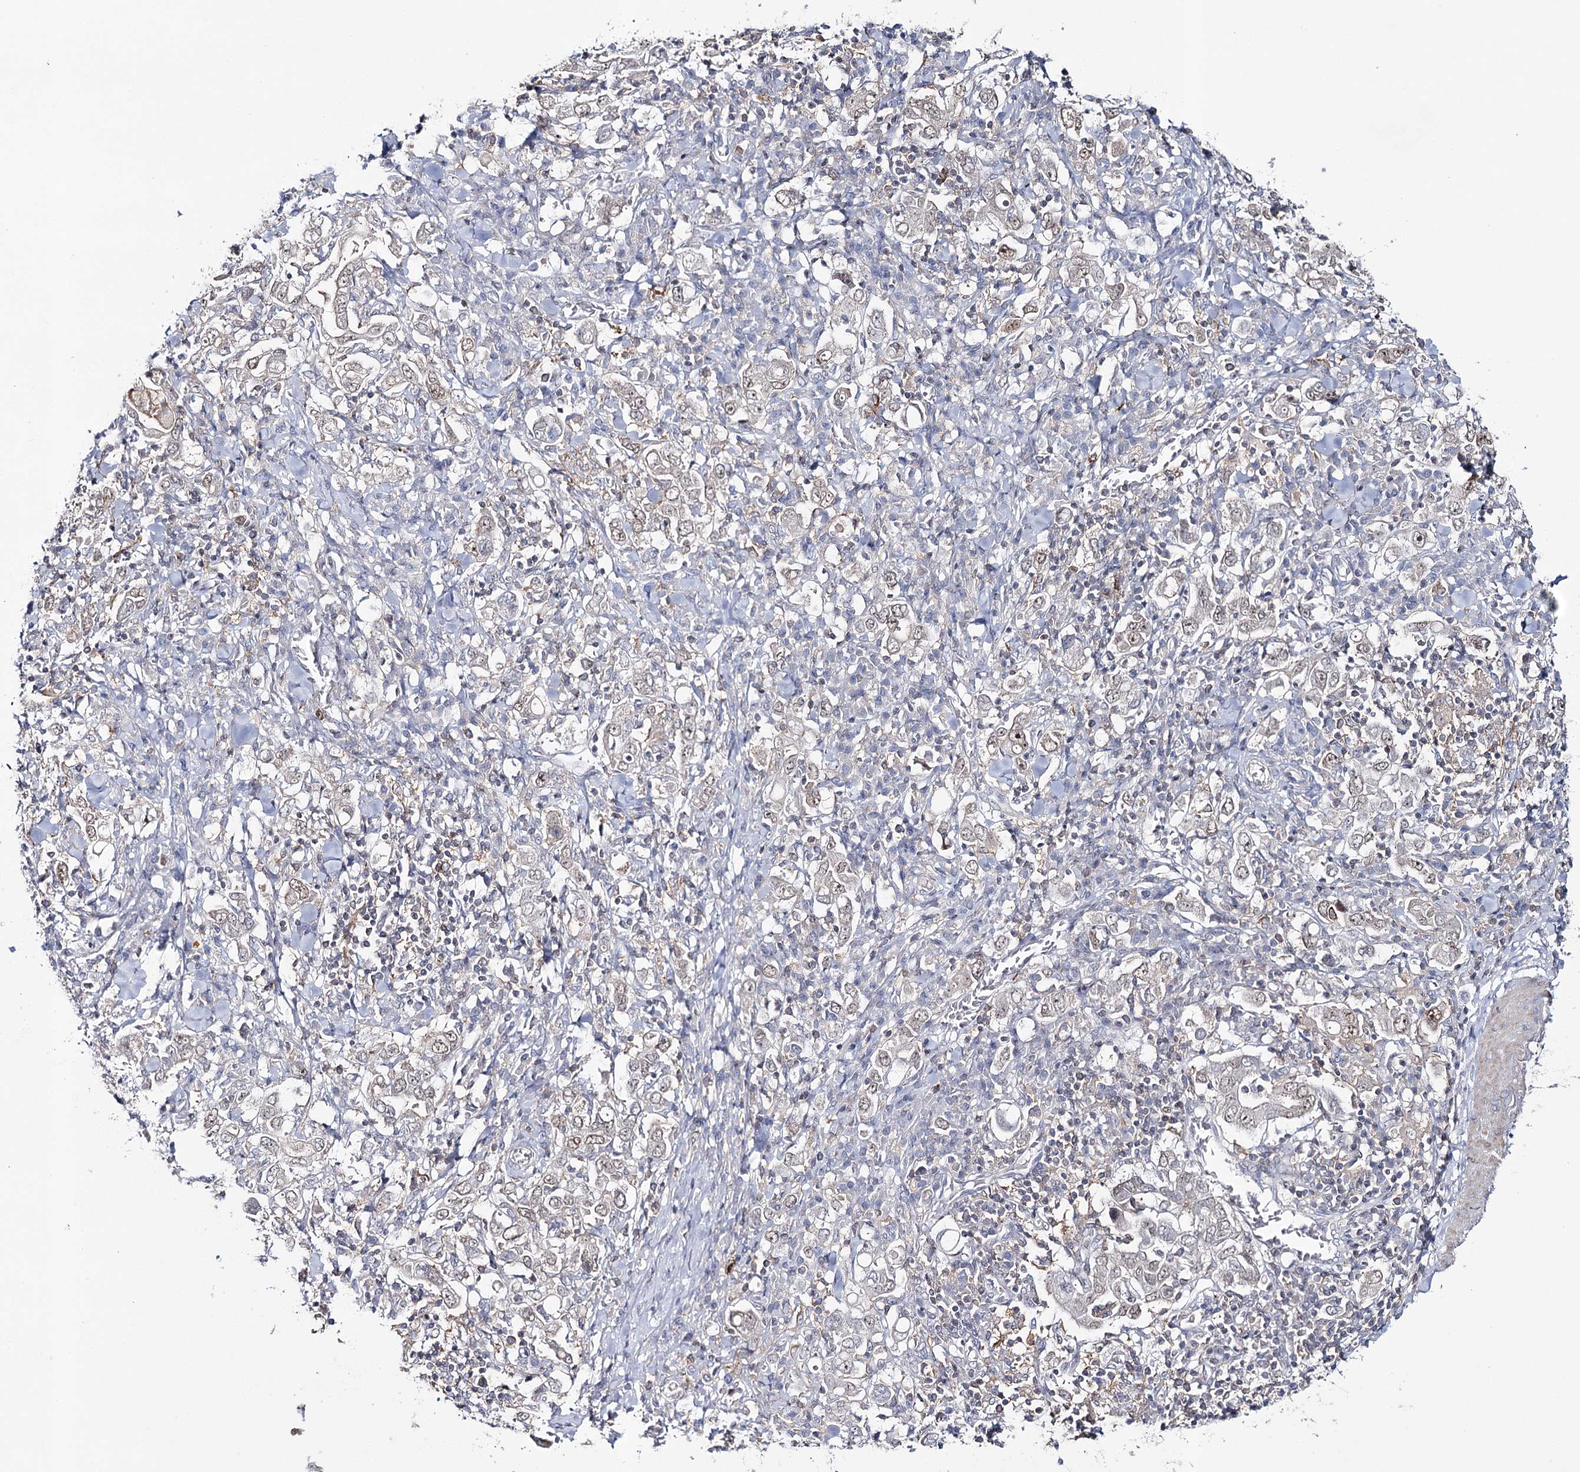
{"staining": {"intensity": "weak", "quantity": "<25%", "location": "nuclear"}, "tissue": "stomach cancer", "cell_type": "Tumor cells", "image_type": "cancer", "snomed": [{"axis": "morphology", "description": "Adenocarcinoma, NOS"}, {"axis": "topography", "description": "Stomach, upper"}], "caption": "This histopathology image is of stomach cancer (adenocarcinoma) stained with IHC to label a protein in brown with the nuclei are counter-stained blue. There is no expression in tumor cells.", "gene": "ZC3H8", "patient": {"sex": "male", "age": 62}}